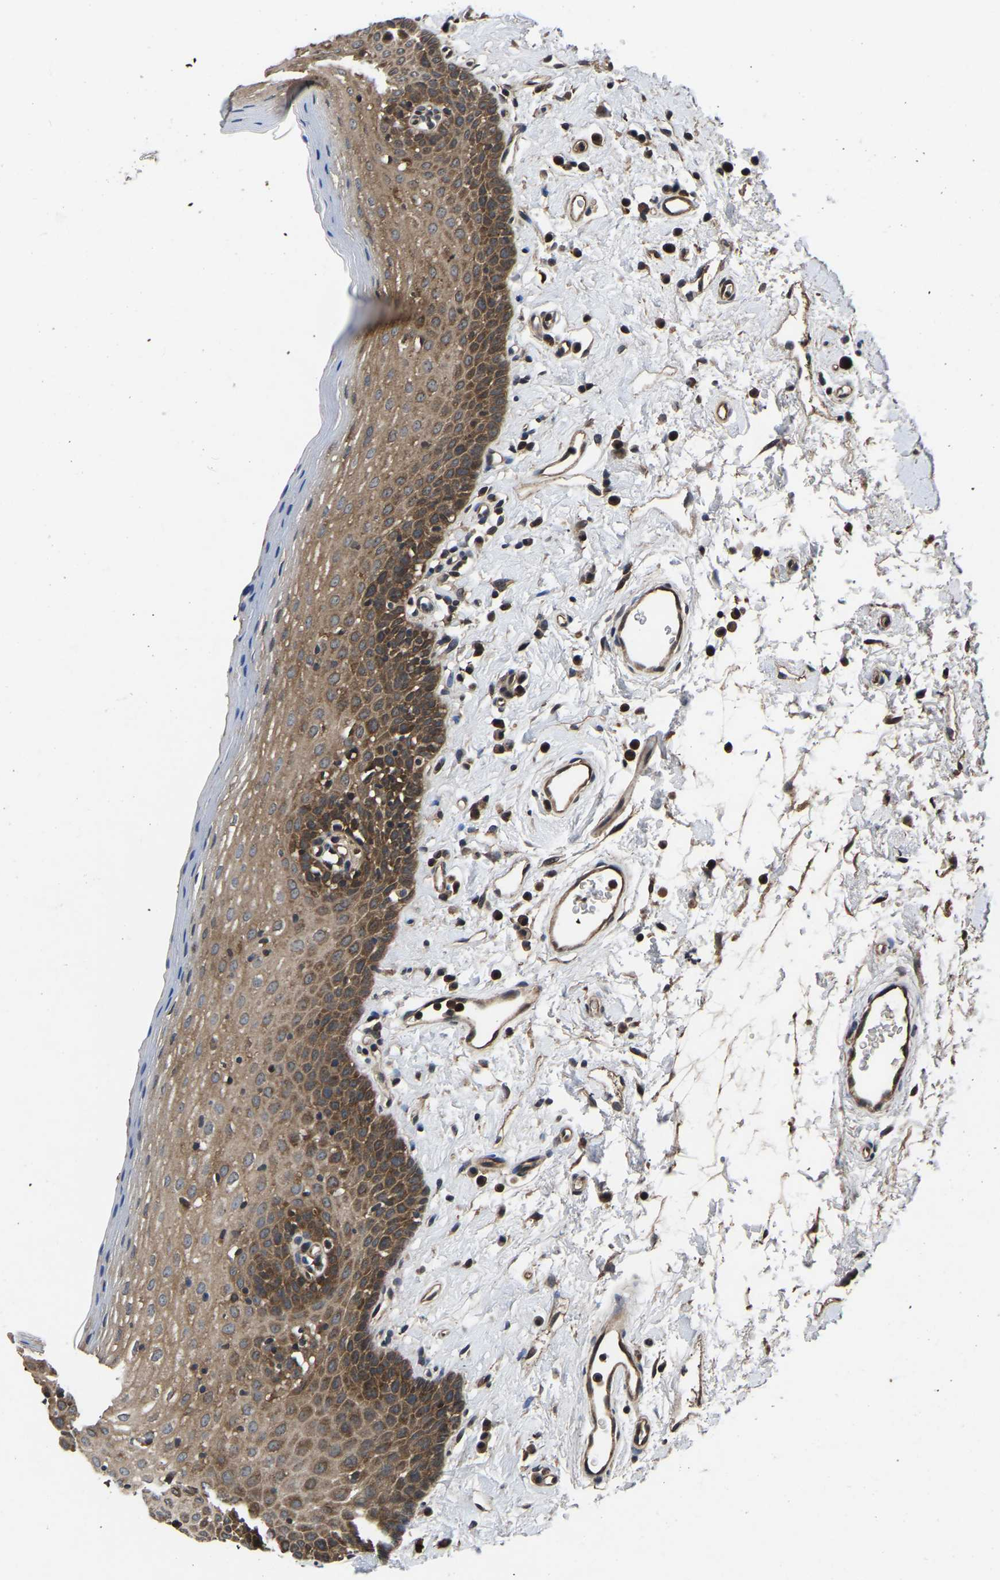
{"staining": {"intensity": "moderate", "quantity": "25%-75%", "location": "cytoplasmic/membranous"}, "tissue": "oral mucosa", "cell_type": "Squamous epithelial cells", "image_type": "normal", "snomed": [{"axis": "morphology", "description": "Normal tissue, NOS"}, {"axis": "topography", "description": "Oral tissue"}], "caption": "About 25%-75% of squamous epithelial cells in normal human oral mucosa display moderate cytoplasmic/membranous protein positivity as visualized by brown immunohistochemical staining.", "gene": "FGD5", "patient": {"sex": "male", "age": 66}}